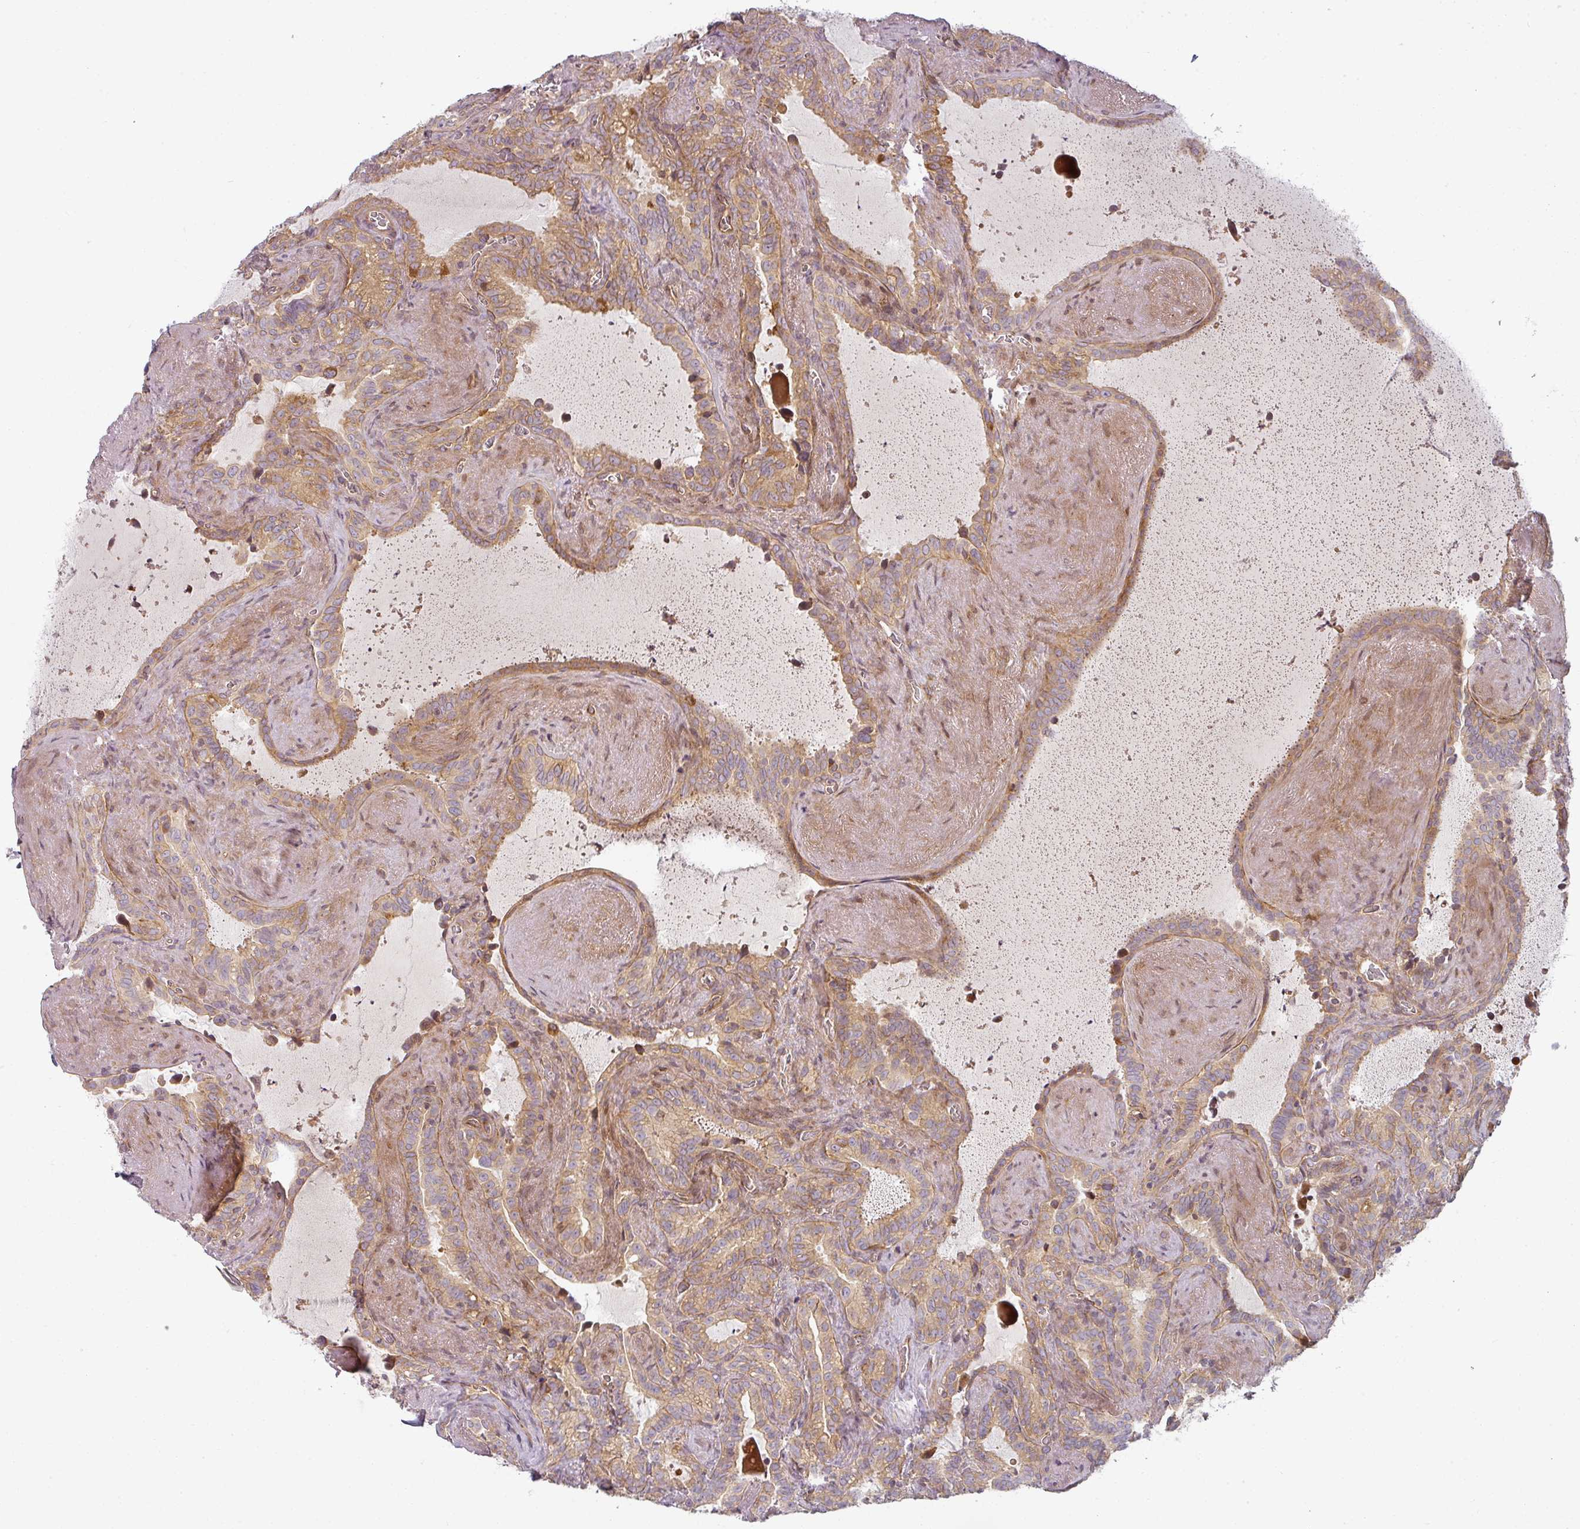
{"staining": {"intensity": "moderate", "quantity": ">75%", "location": "cytoplasmic/membranous"}, "tissue": "seminal vesicle", "cell_type": "Glandular cells", "image_type": "normal", "snomed": [{"axis": "morphology", "description": "Normal tissue, NOS"}, {"axis": "topography", "description": "Prostate"}, {"axis": "topography", "description": "Seminal veicle"}], "caption": "Immunohistochemical staining of benign human seminal vesicle demonstrates >75% levels of moderate cytoplasmic/membranous protein positivity in approximately >75% of glandular cells.", "gene": "CNOT1", "patient": {"sex": "male", "age": 58}}